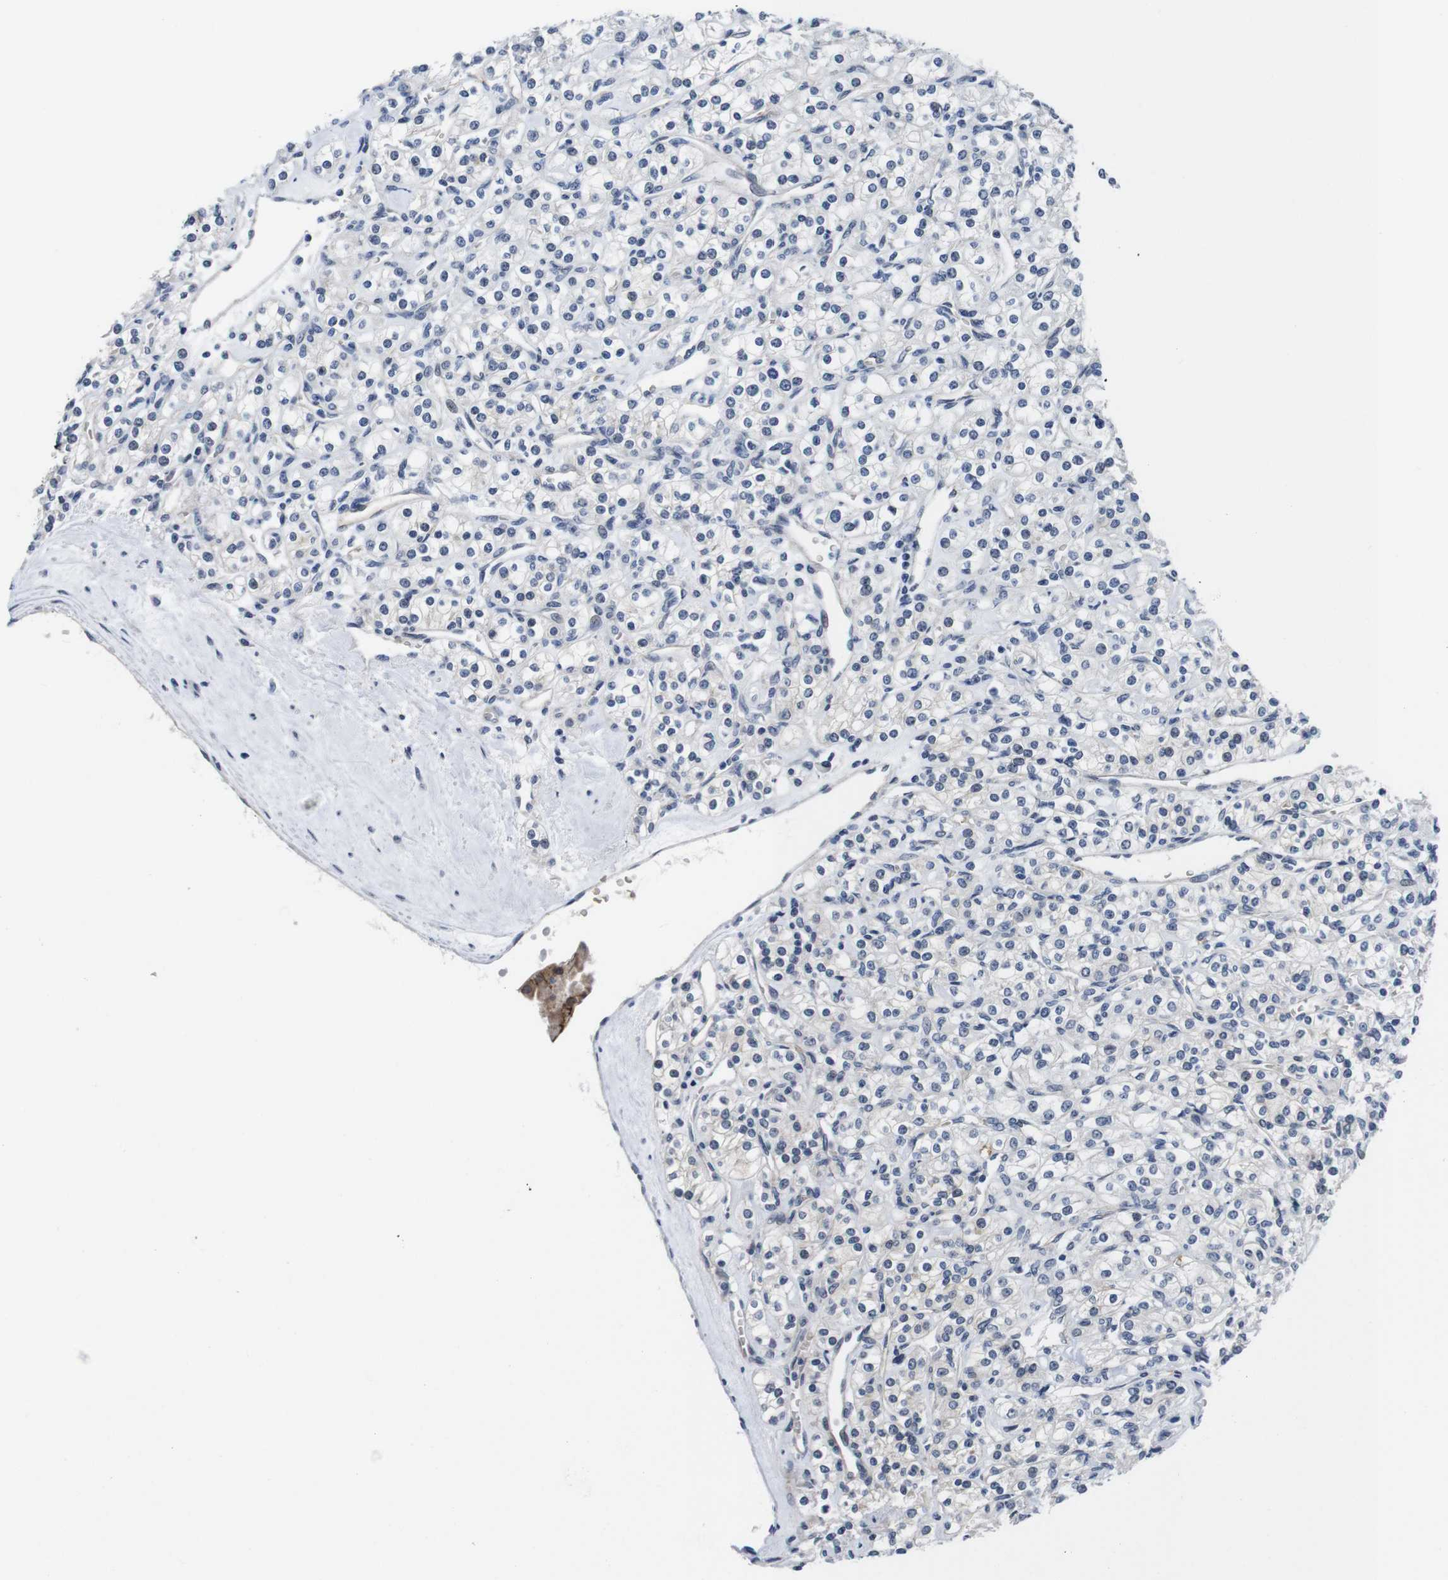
{"staining": {"intensity": "negative", "quantity": "none", "location": "none"}, "tissue": "renal cancer", "cell_type": "Tumor cells", "image_type": "cancer", "snomed": [{"axis": "morphology", "description": "Adenocarcinoma, NOS"}, {"axis": "topography", "description": "Kidney"}], "caption": "Tumor cells are negative for protein expression in human renal adenocarcinoma.", "gene": "SOCS3", "patient": {"sex": "male", "age": 77}}